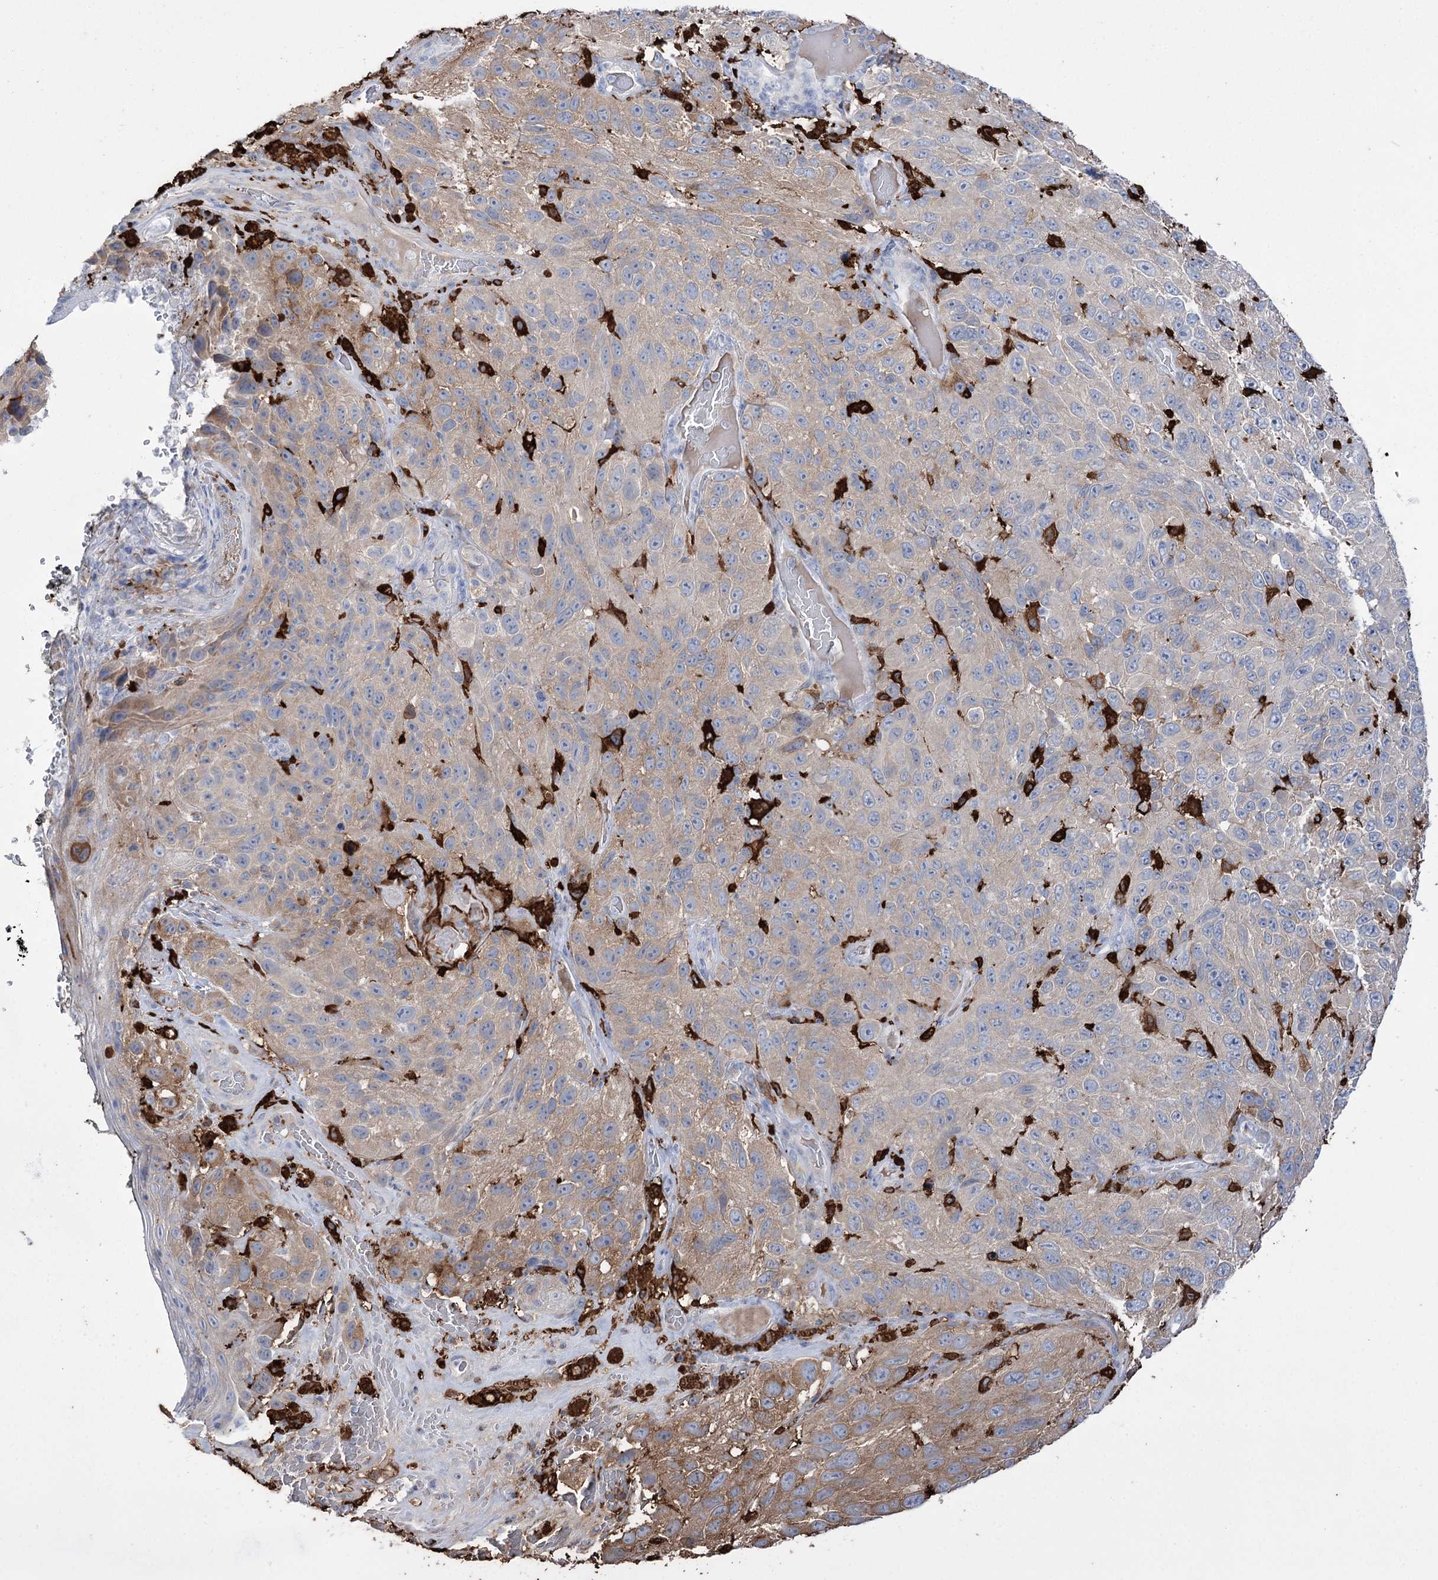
{"staining": {"intensity": "moderate", "quantity": "25%-75%", "location": "cytoplasmic/membranous"}, "tissue": "melanoma", "cell_type": "Tumor cells", "image_type": "cancer", "snomed": [{"axis": "morphology", "description": "Malignant melanoma, NOS"}, {"axis": "topography", "description": "Skin"}], "caption": "An IHC photomicrograph of tumor tissue is shown. Protein staining in brown highlights moderate cytoplasmic/membranous positivity in melanoma within tumor cells.", "gene": "ZNF622", "patient": {"sex": "female", "age": 96}}